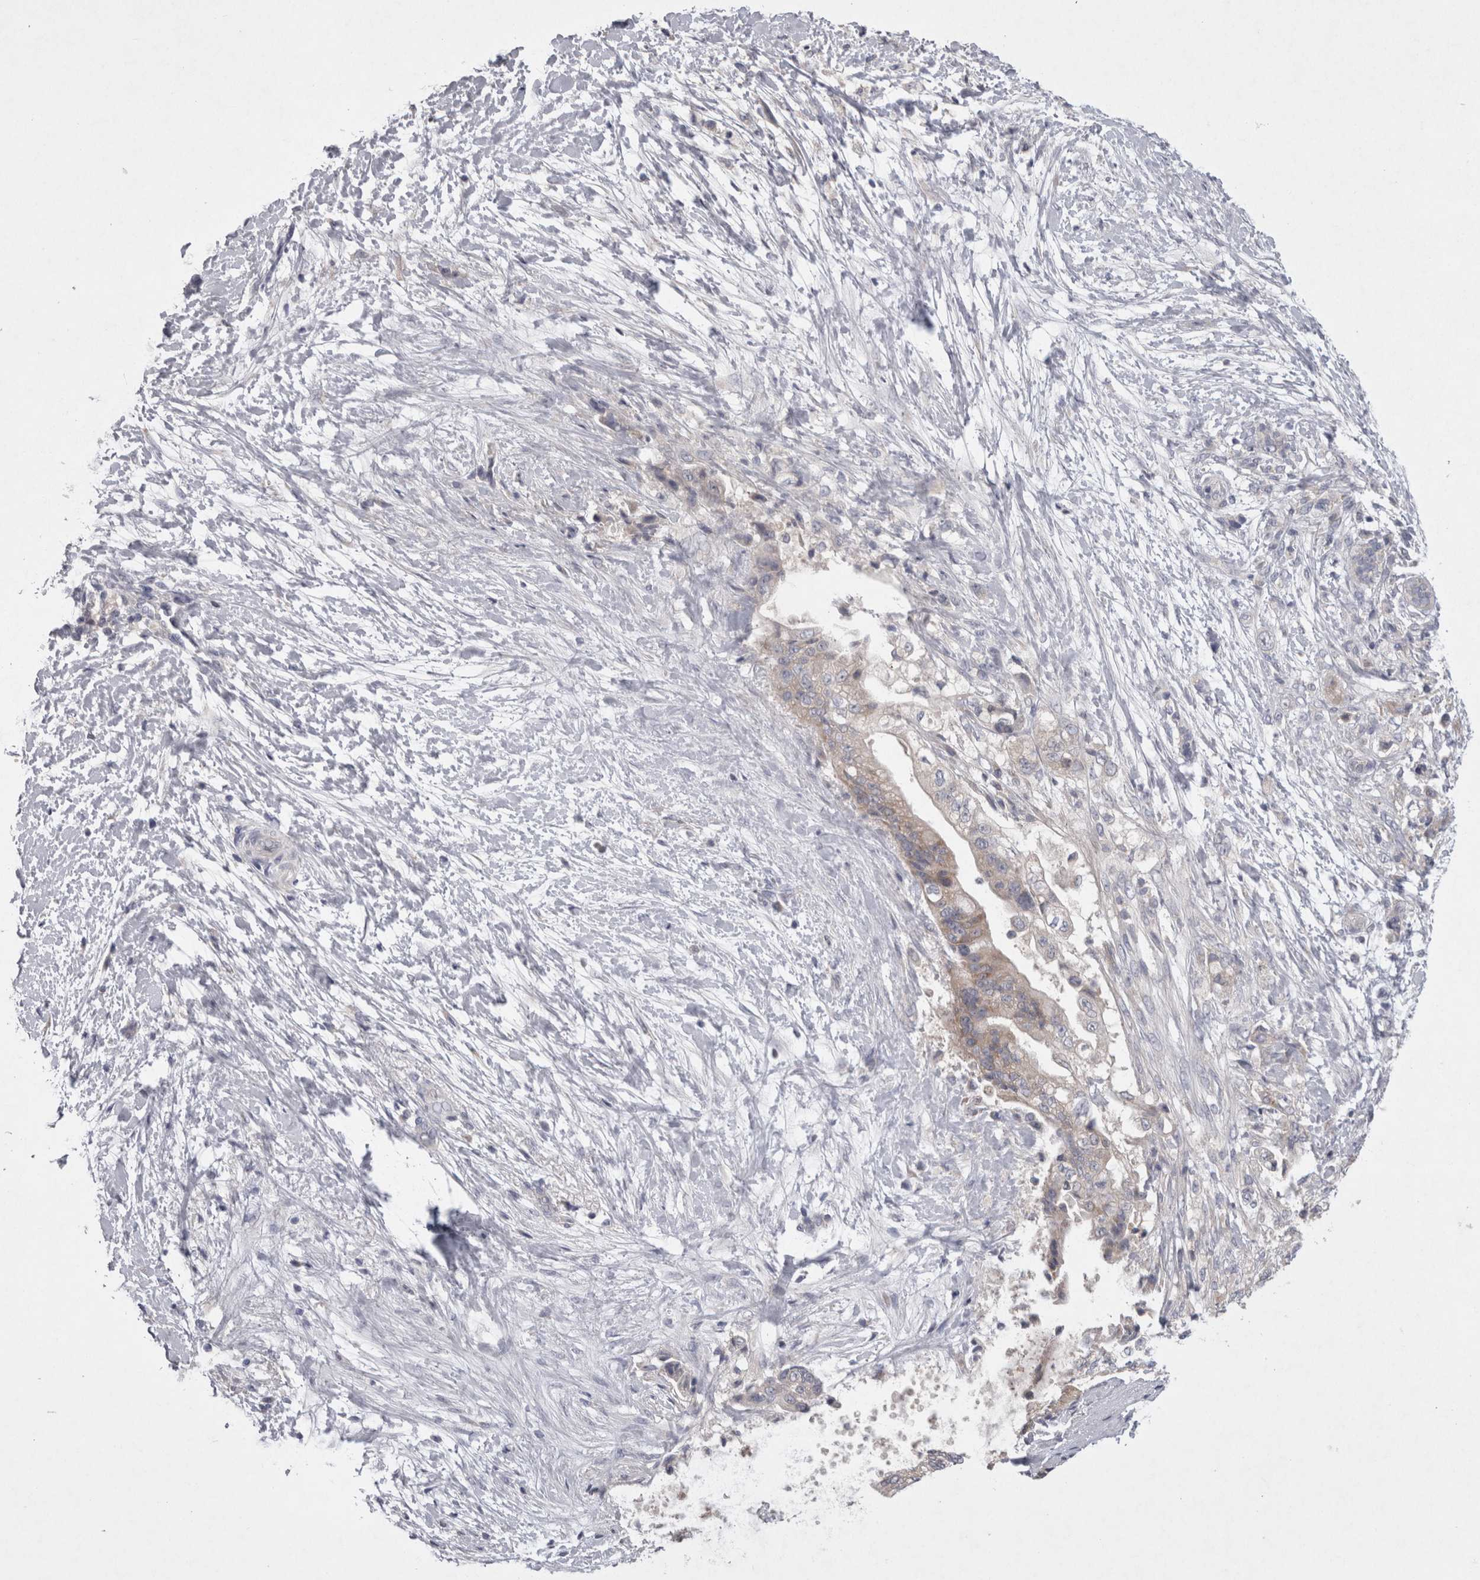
{"staining": {"intensity": "weak", "quantity": "<25%", "location": "cytoplasmic/membranous"}, "tissue": "pancreatic cancer", "cell_type": "Tumor cells", "image_type": "cancer", "snomed": [{"axis": "morphology", "description": "Adenocarcinoma, NOS"}, {"axis": "topography", "description": "Pancreas"}], "caption": "The photomicrograph shows no staining of tumor cells in pancreatic adenocarcinoma.", "gene": "LRRC40", "patient": {"sex": "male", "age": 59}}